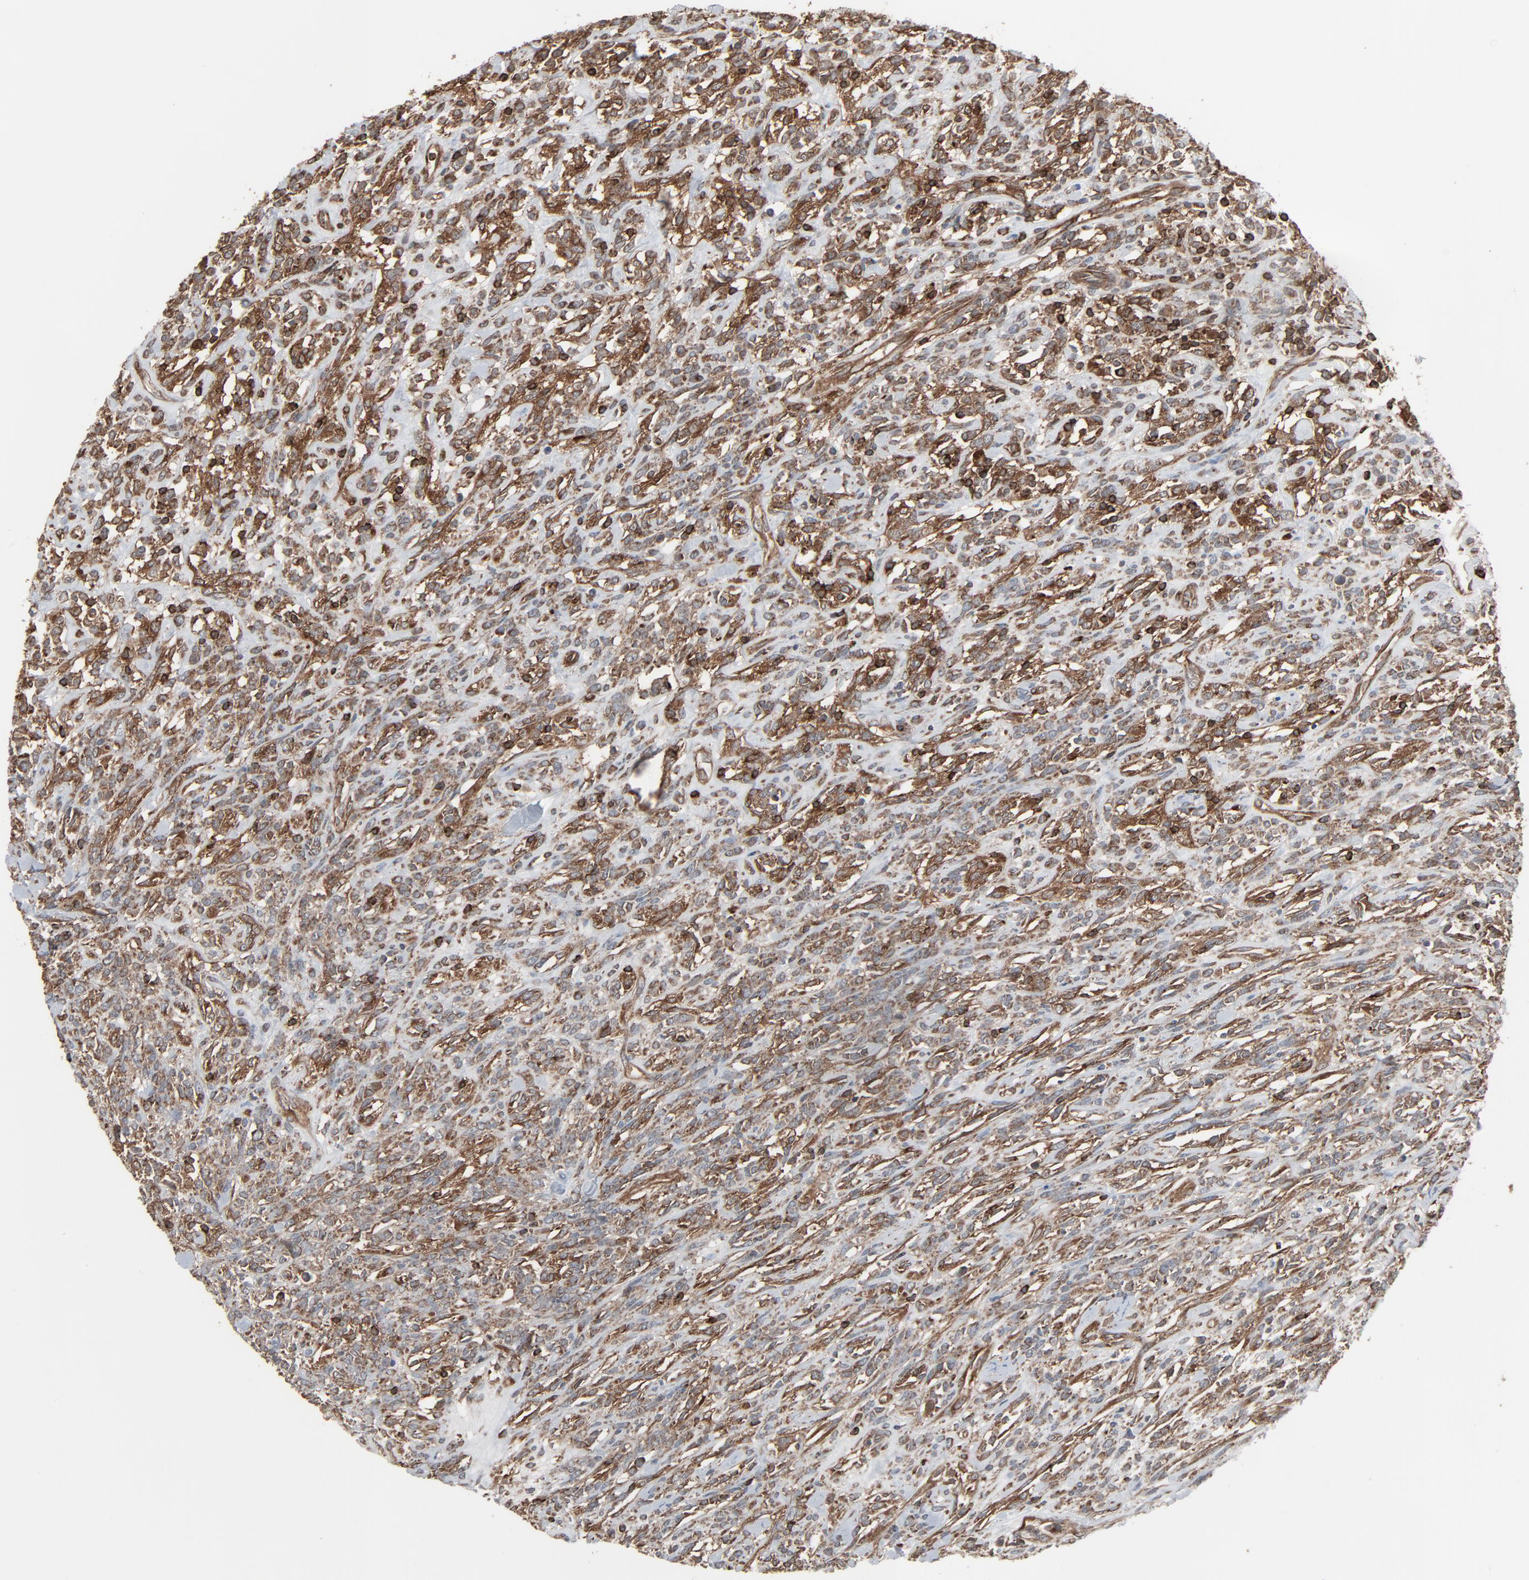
{"staining": {"intensity": "strong", "quantity": "25%-75%", "location": "cytoplasmic/membranous"}, "tissue": "lymphoma", "cell_type": "Tumor cells", "image_type": "cancer", "snomed": [{"axis": "morphology", "description": "Malignant lymphoma, non-Hodgkin's type, High grade"}, {"axis": "topography", "description": "Lymph node"}], "caption": "Strong cytoplasmic/membranous protein positivity is appreciated in about 25%-75% of tumor cells in lymphoma.", "gene": "OPTN", "patient": {"sex": "female", "age": 73}}